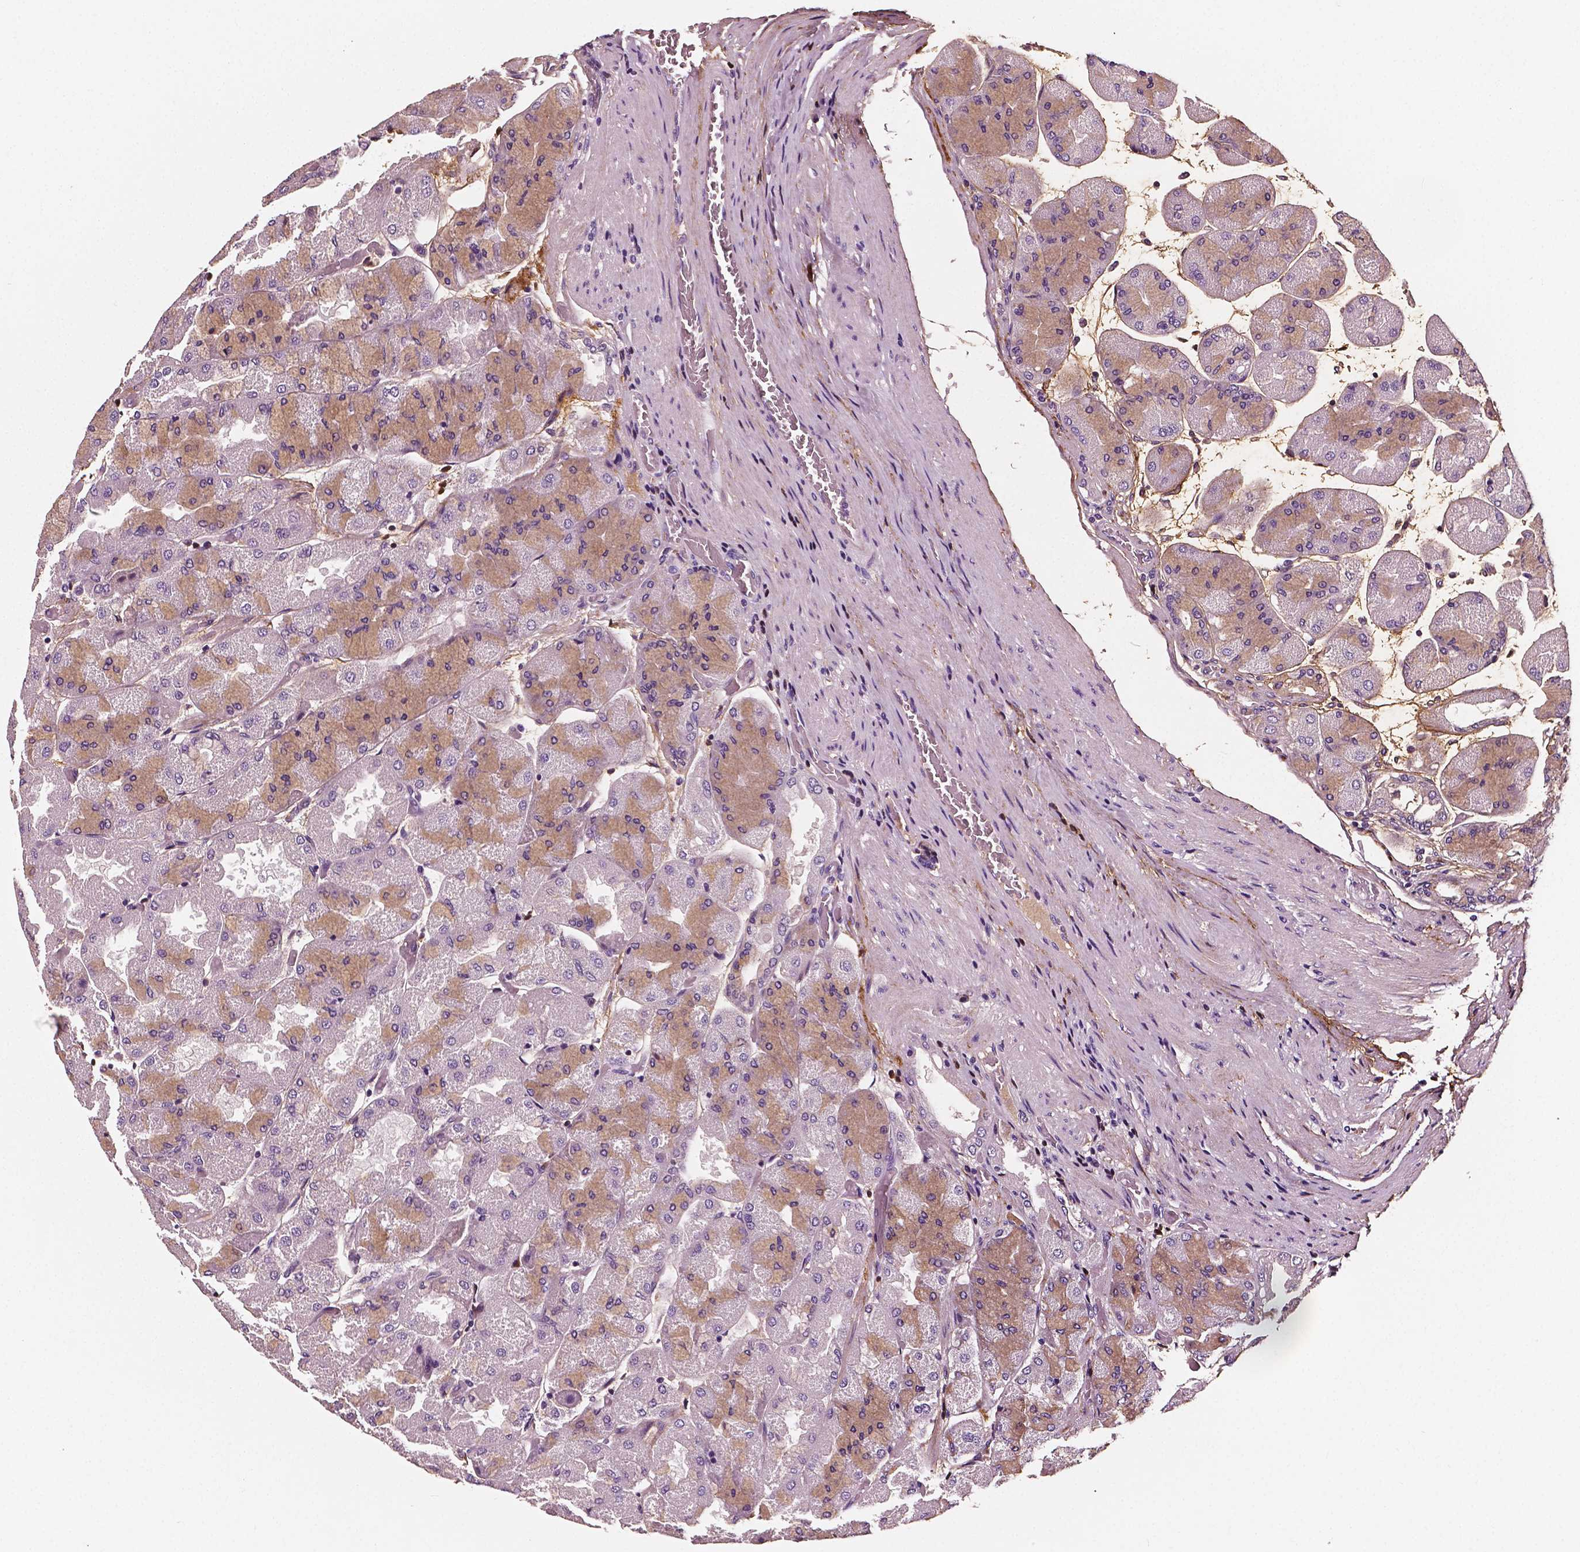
{"staining": {"intensity": "moderate", "quantity": "<25%", "location": "cytoplasmic/membranous"}, "tissue": "stomach", "cell_type": "Glandular cells", "image_type": "normal", "snomed": [{"axis": "morphology", "description": "Normal tissue, NOS"}, {"axis": "topography", "description": "Stomach"}], "caption": "A high-resolution micrograph shows immunohistochemistry staining of unremarkable stomach, which reveals moderate cytoplasmic/membranous staining in approximately <25% of glandular cells.", "gene": "FBLN1", "patient": {"sex": "female", "age": 61}}